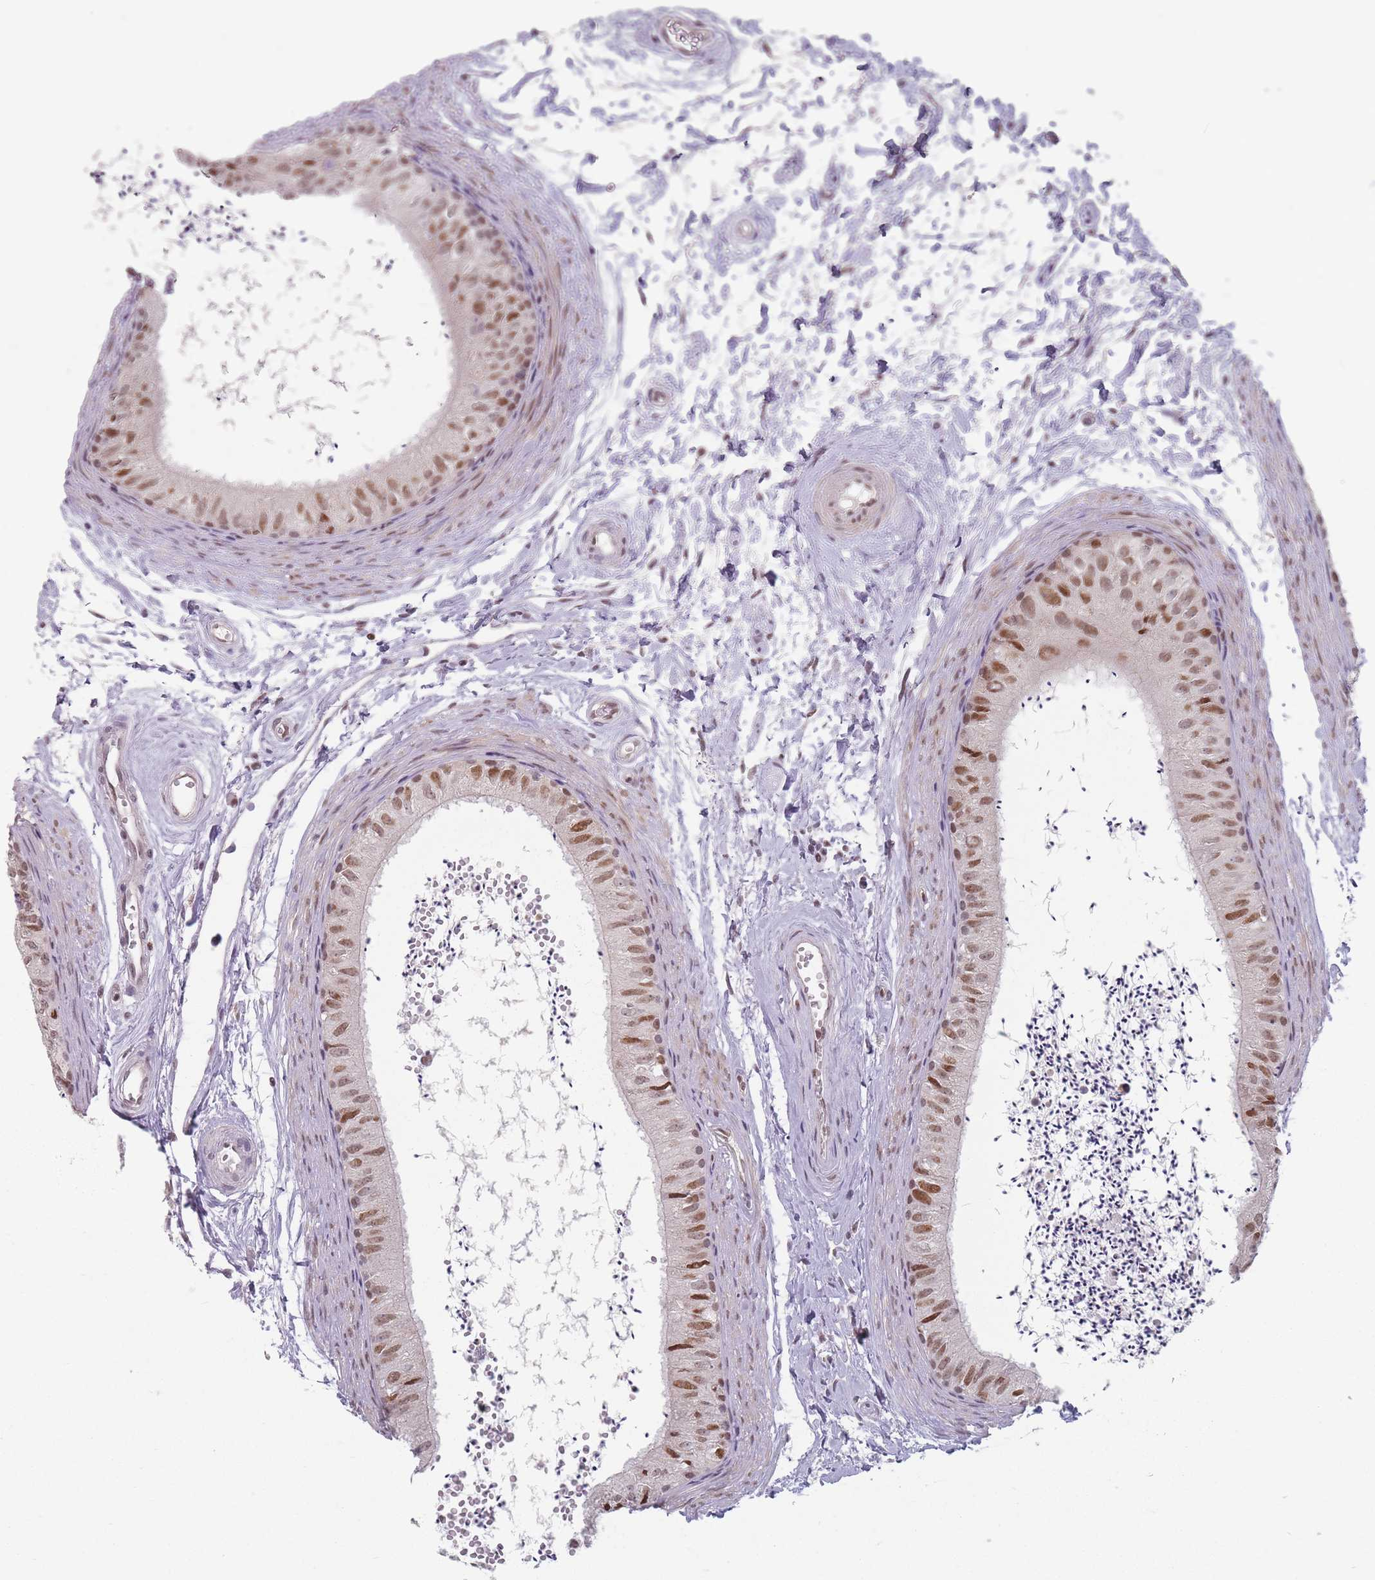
{"staining": {"intensity": "moderate", "quantity": ">75%", "location": "nuclear"}, "tissue": "epididymis", "cell_type": "Glandular cells", "image_type": "normal", "snomed": [{"axis": "morphology", "description": "Normal tissue, NOS"}, {"axis": "topography", "description": "Epididymis"}], "caption": "Benign epididymis demonstrates moderate nuclear expression in about >75% of glandular cells.", "gene": "SH3BGRL2", "patient": {"sex": "male", "age": 56}}